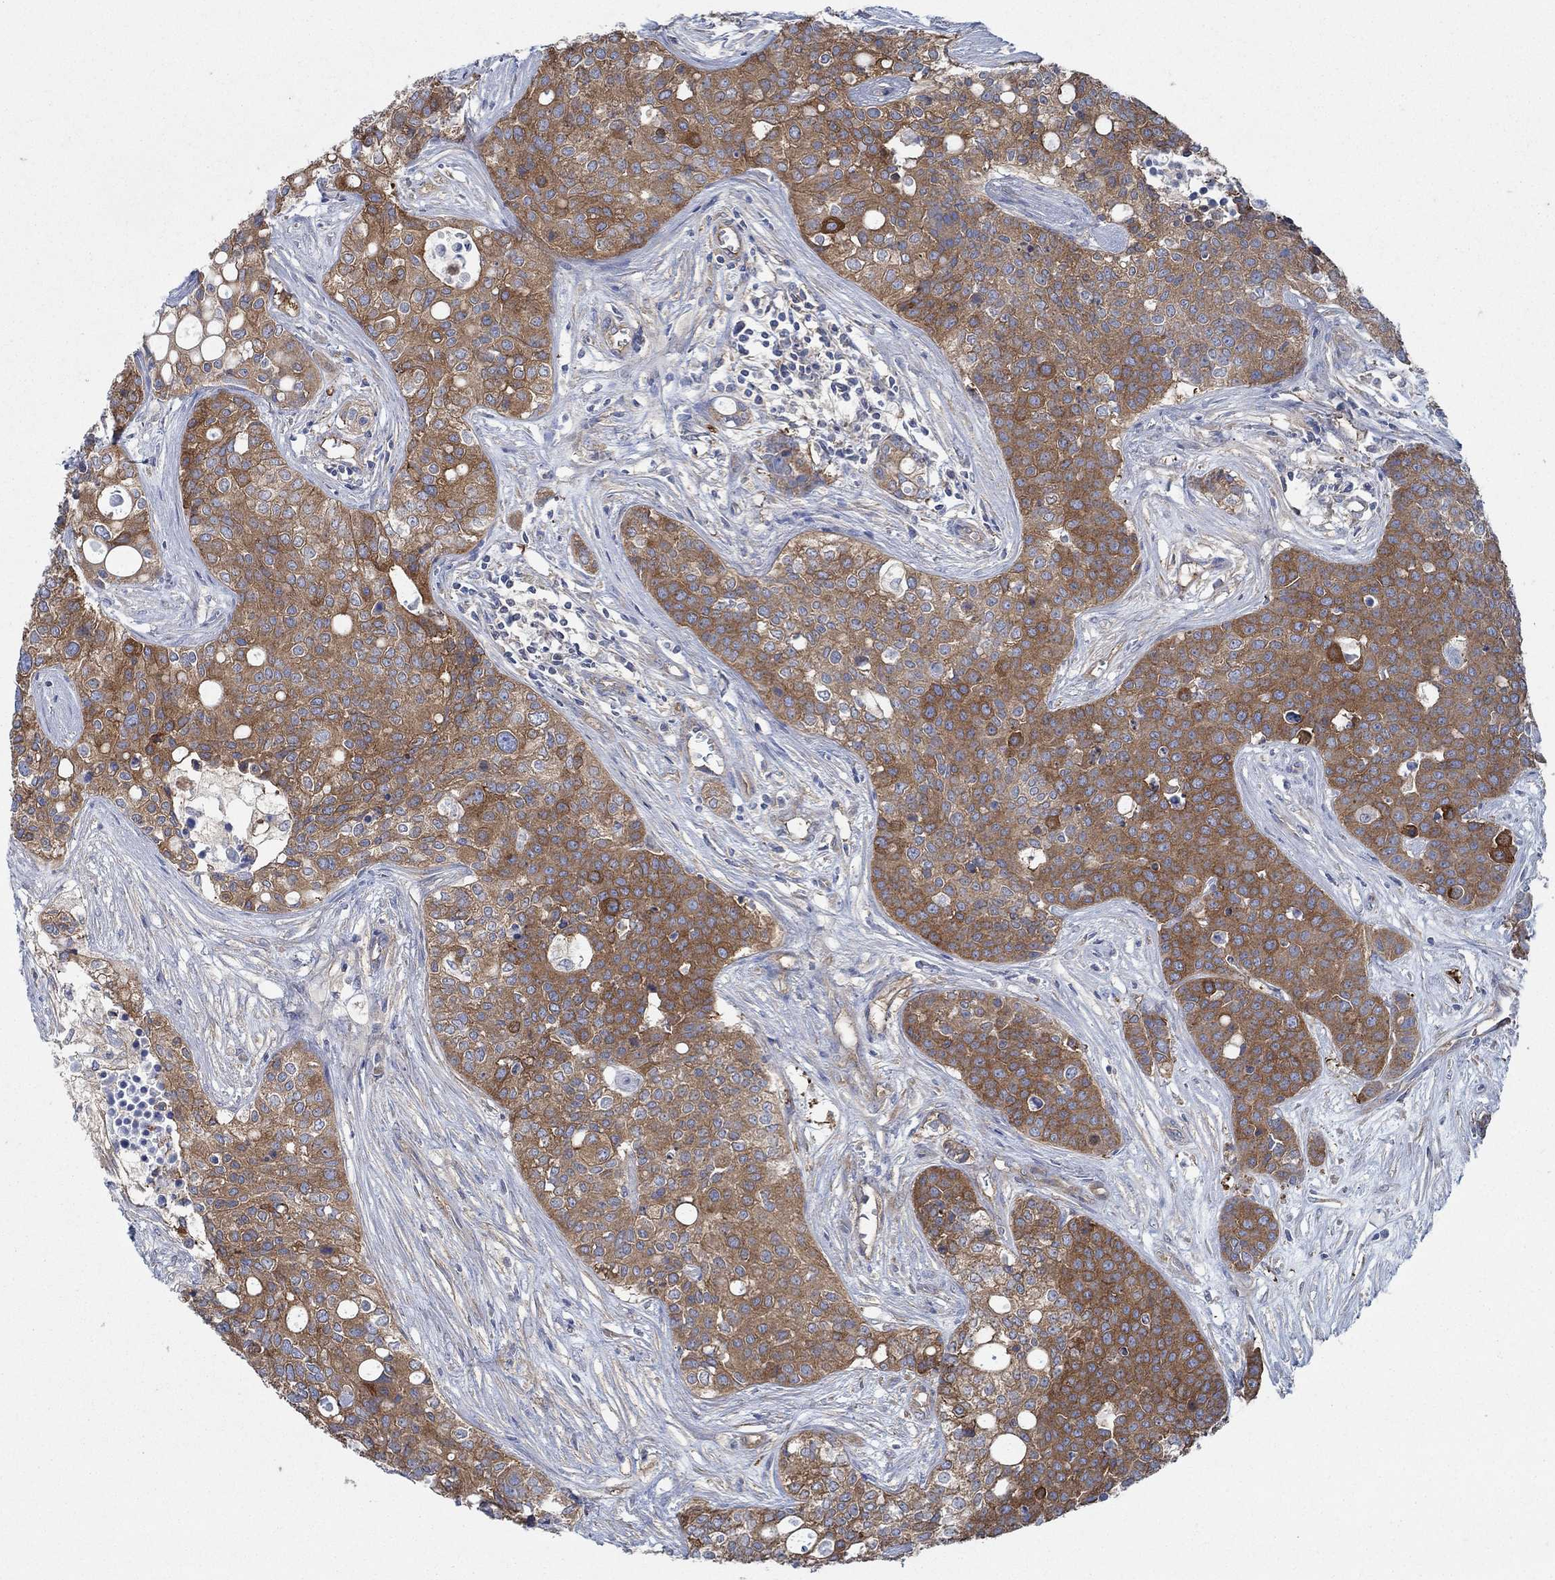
{"staining": {"intensity": "strong", "quantity": ">75%", "location": "cytoplasmic/membranous"}, "tissue": "carcinoid", "cell_type": "Tumor cells", "image_type": "cancer", "snomed": [{"axis": "morphology", "description": "Carcinoid, malignant, NOS"}, {"axis": "topography", "description": "Colon"}], "caption": "Immunohistochemistry image of human carcinoid stained for a protein (brown), which shows high levels of strong cytoplasmic/membranous positivity in approximately >75% of tumor cells.", "gene": "SPAG9", "patient": {"sex": "male", "age": 81}}